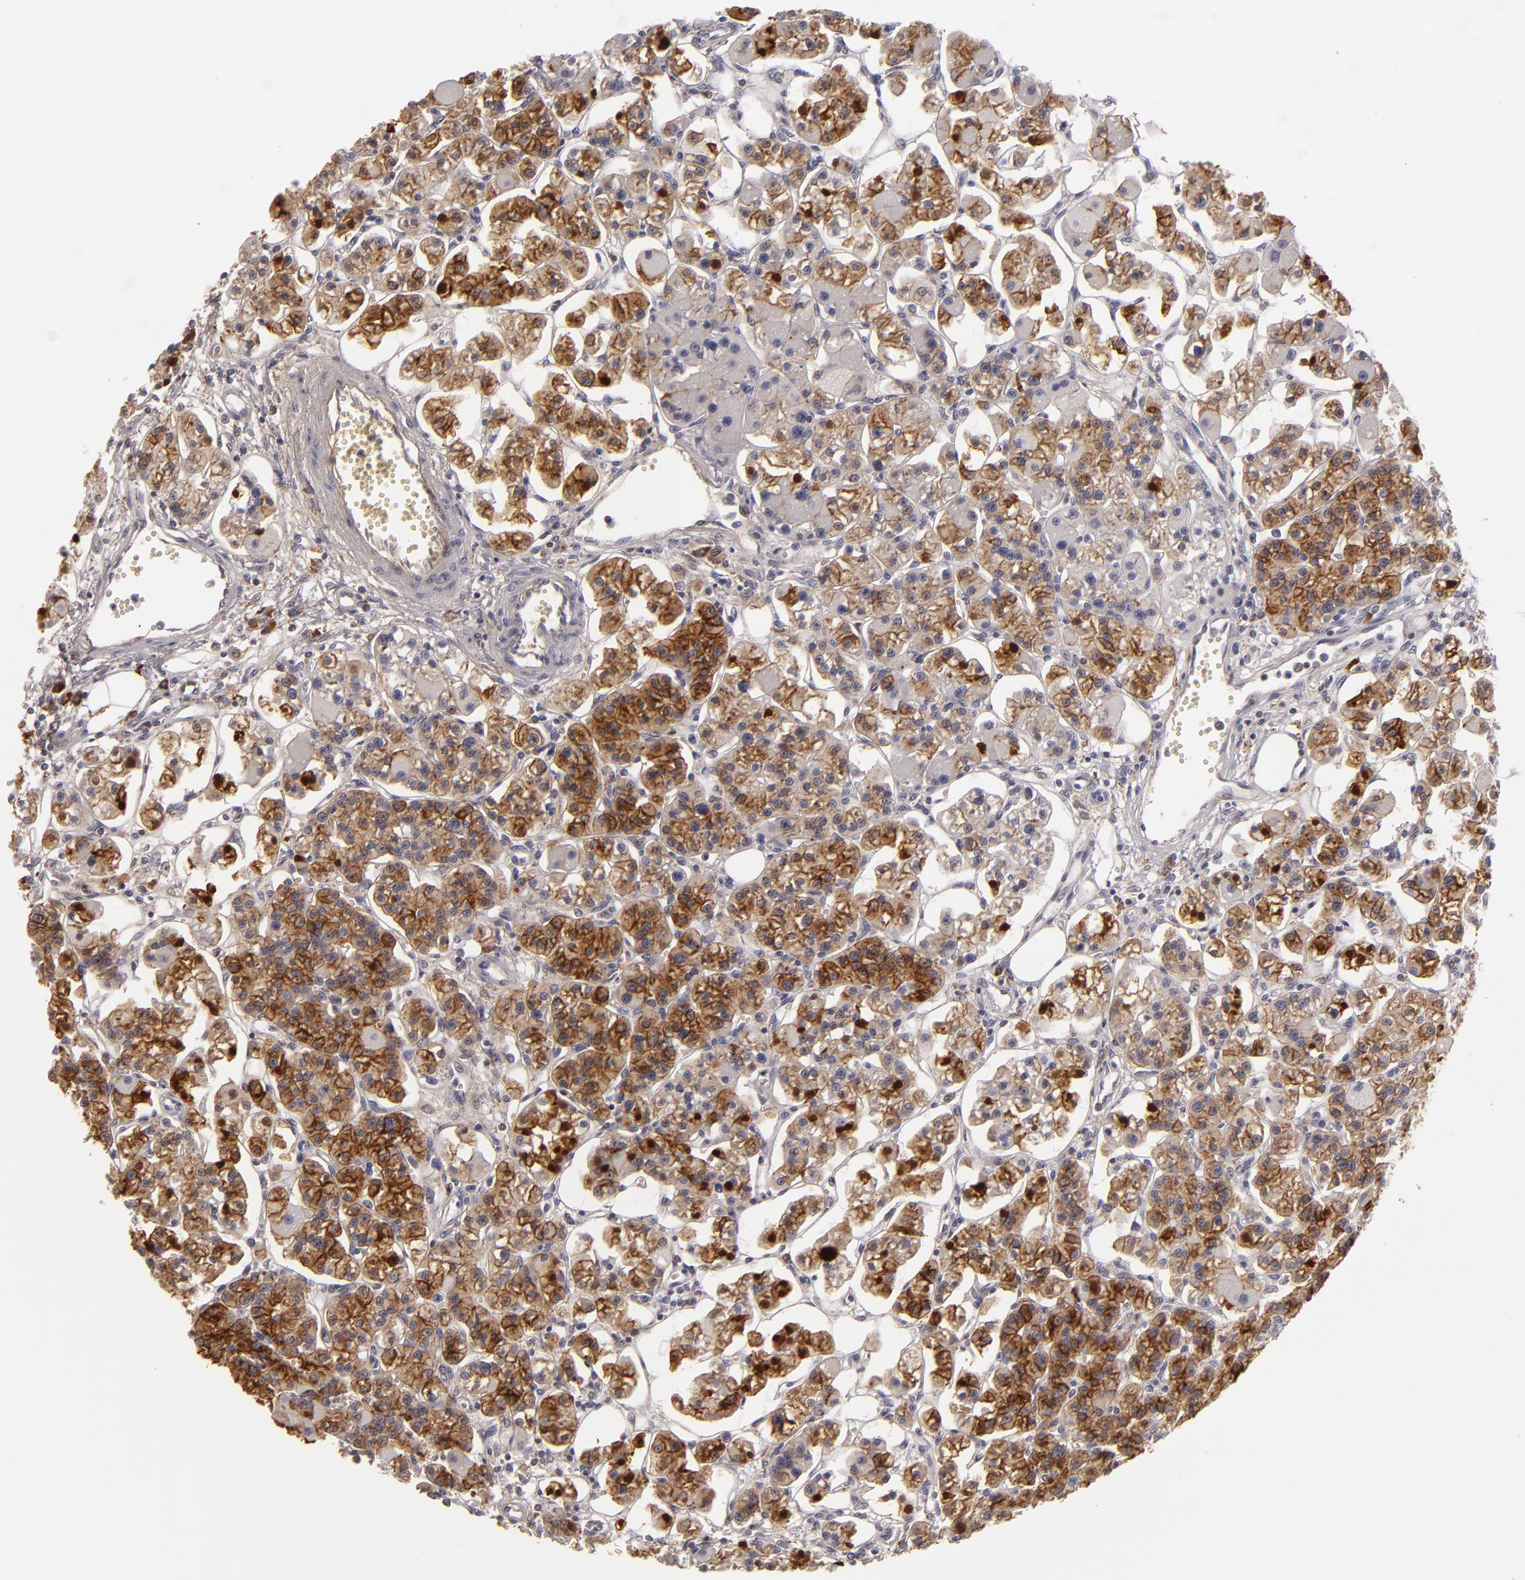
{"staining": {"intensity": "strong", "quantity": "25%-75%", "location": "cytoplasmic/membranous"}, "tissue": "parathyroid gland", "cell_type": "Glandular cells", "image_type": "normal", "snomed": [{"axis": "morphology", "description": "Normal tissue, NOS"}, {"axis": "topography", "description": "Parathyroid gland"}], "caption": "Benign parathyroid gland exhibits strong cytoplasmic/membranous staining in approximately 25%-75% of glandular cells.", "gene": "CFB", "patient": {"sex": "female", "age": 58}}